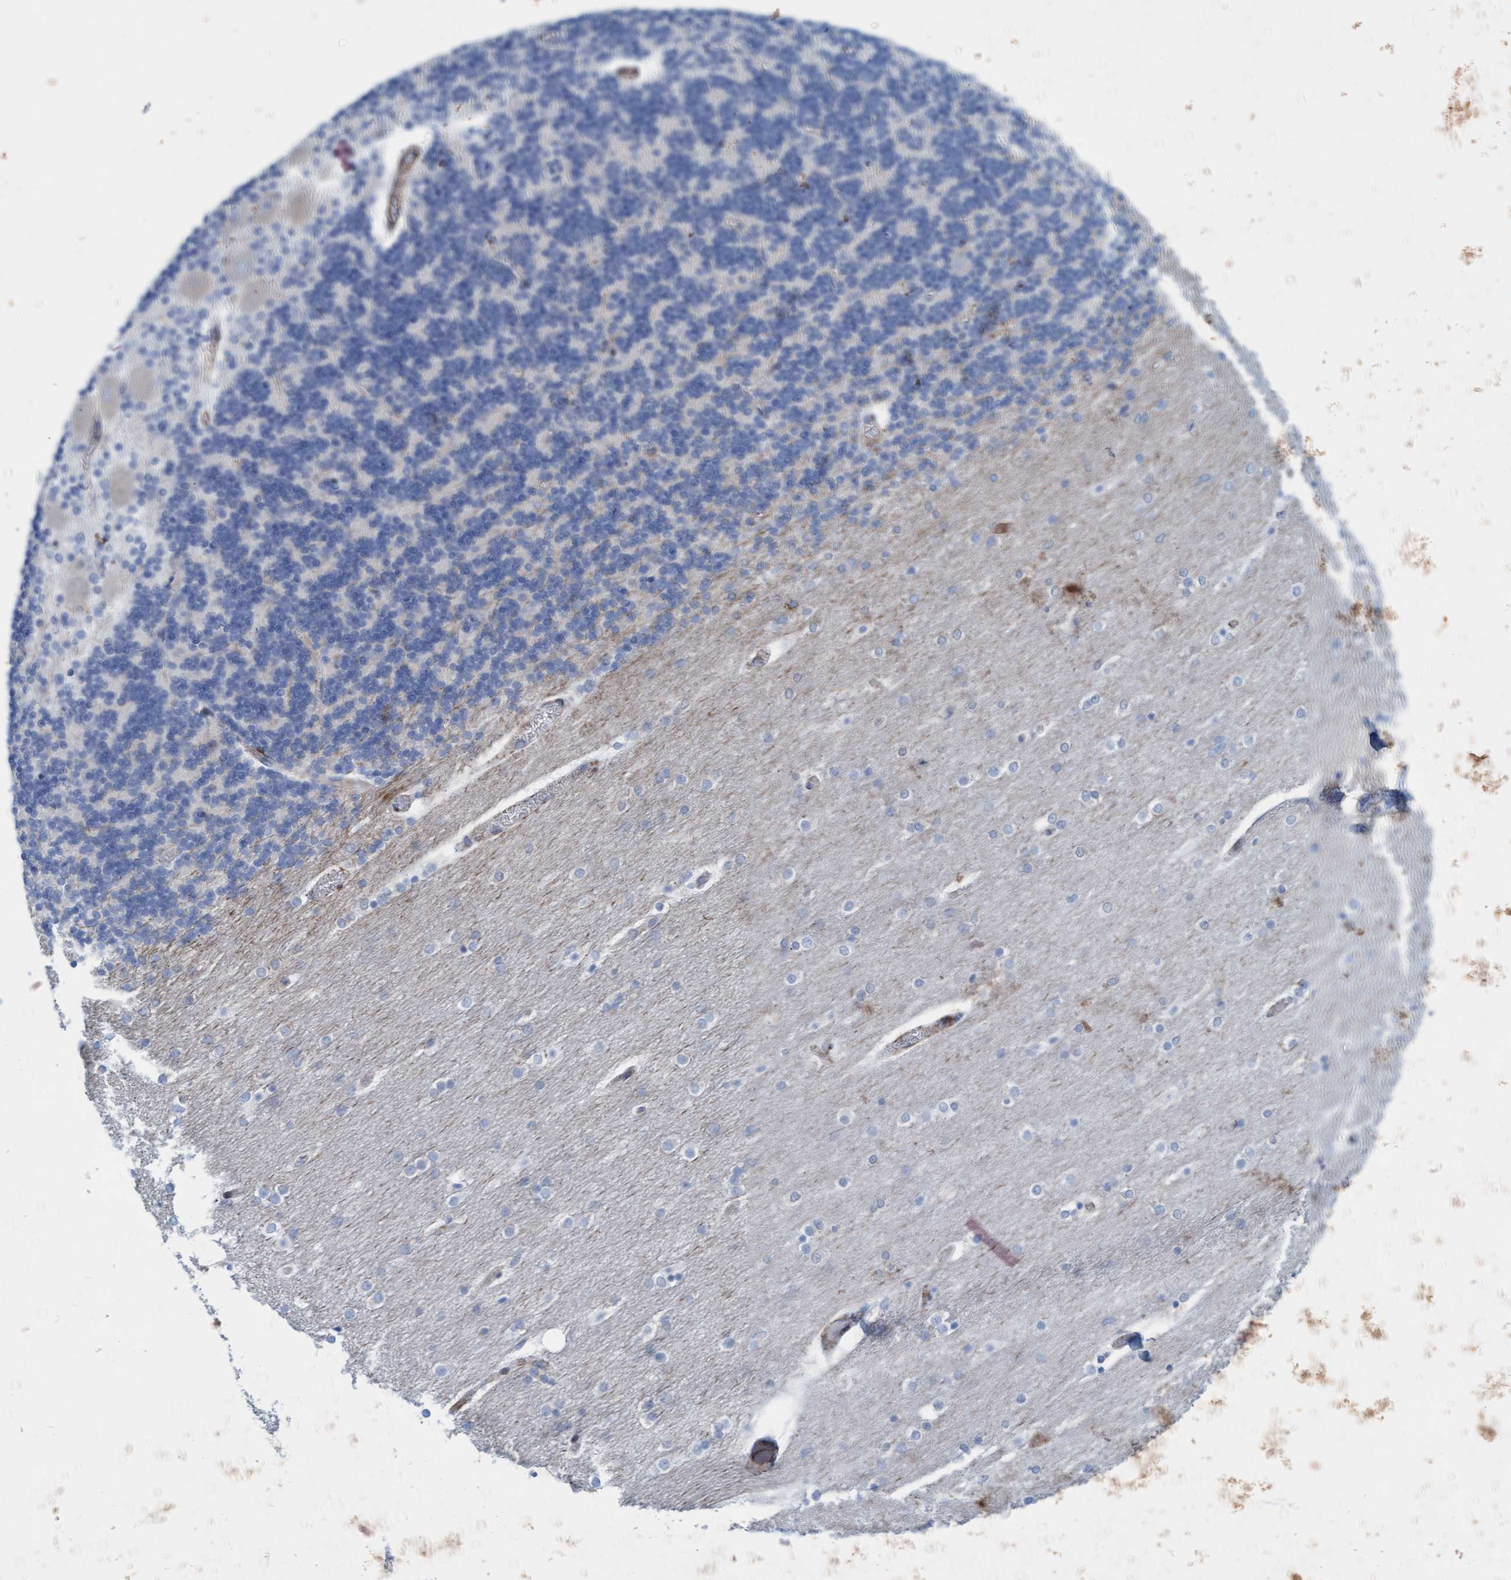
{"staining": {"intensity": "negative", "quantity": "none", "location": "none"}, "tissue": "cerebellum", "cell_type": "Cells in granular layer", "image_type": "normal", "snomed": [{"axis": "morphology", "description": "Normal tissue, NOS"}, {"axis": "topography", "description": "Cerebellum"}], "caption": "The photomicrograph displays no significant expression in cells in granular layer of cerebellum. (Immunohistochemistry, brightfield microscopy, high magnification).", "gene": "MTFR1", "patient": {"sex": "female", "age": 54}}